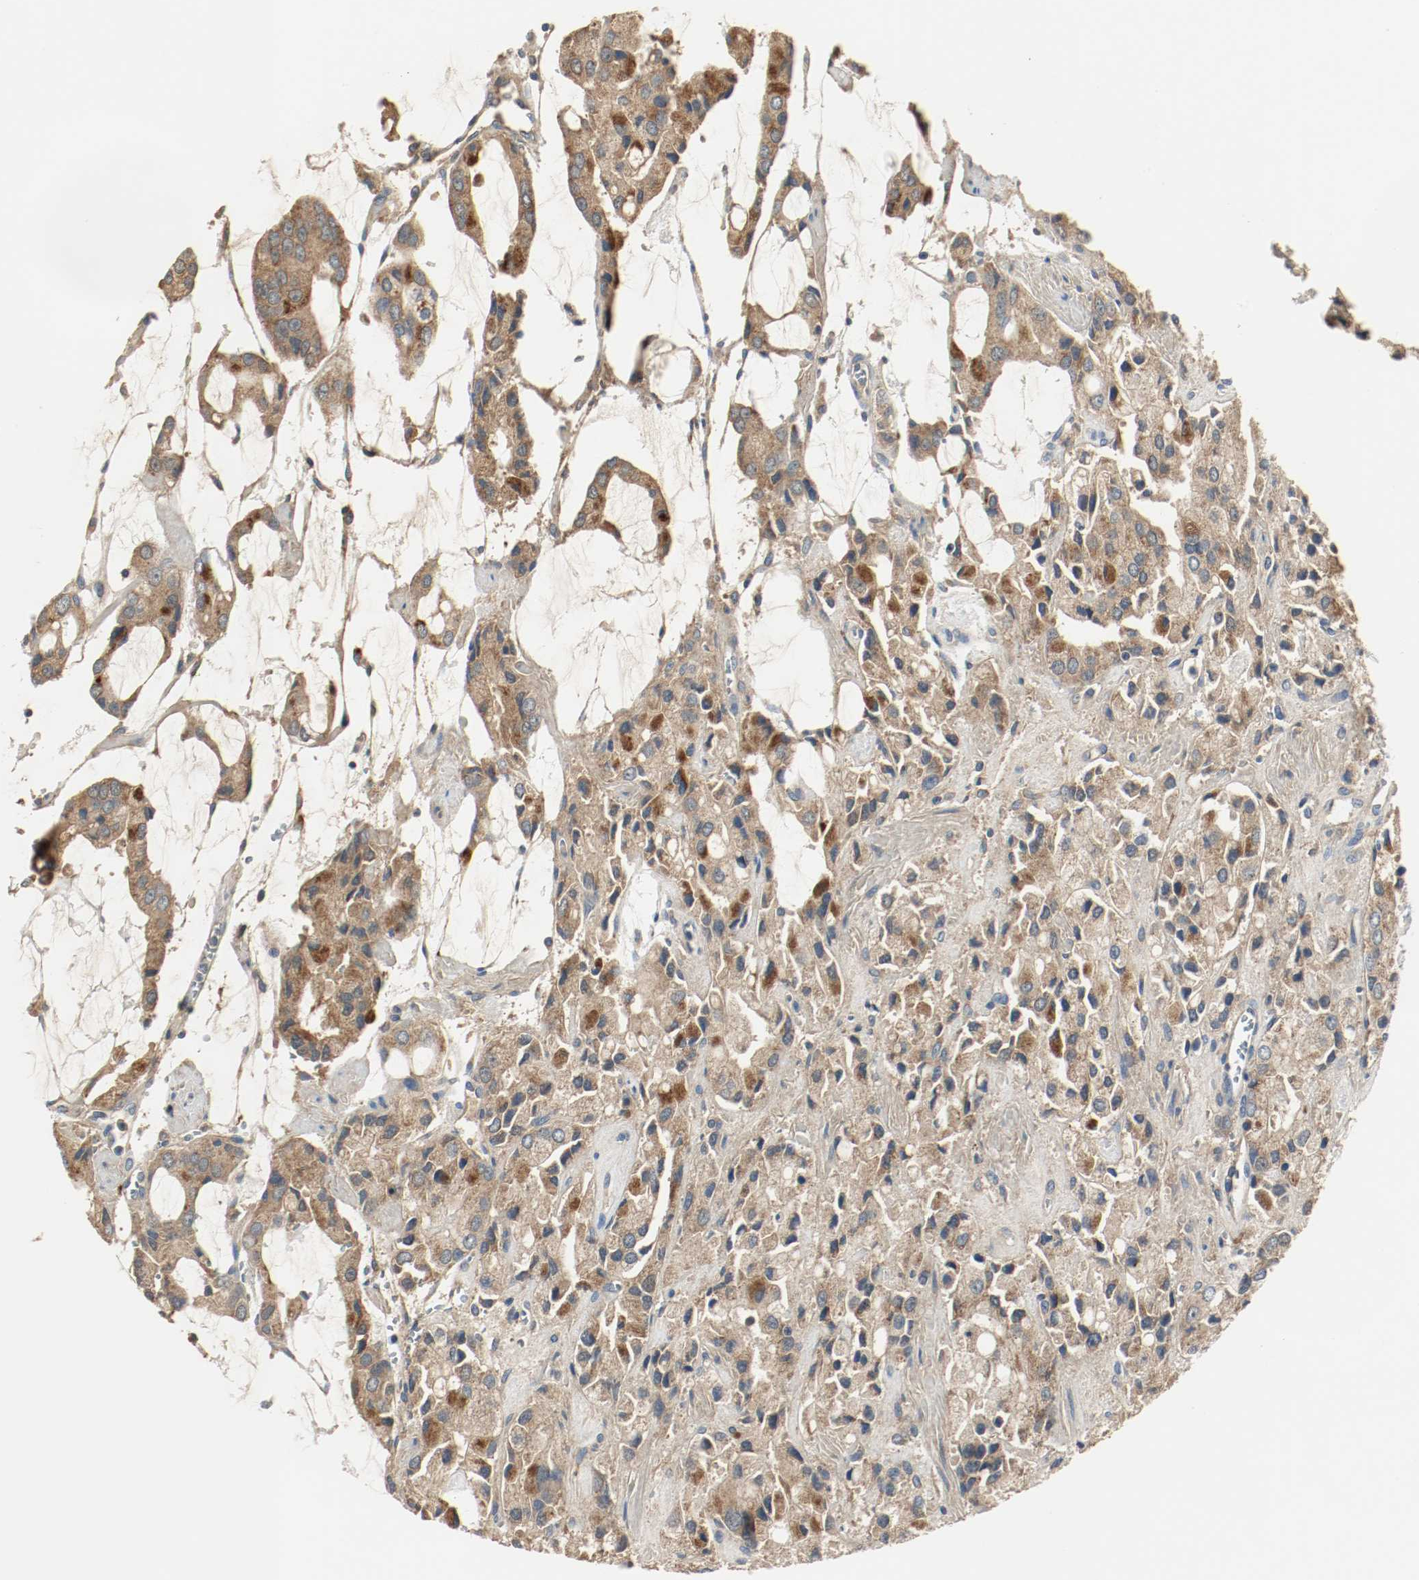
{"staining": {"intensity": "moderate", "quantity": ">75%", "location": "cytoplasmic/membranous"}, "tissue": "prostate cancer", "cell_type": "Tumor cells", "image_type": "cancer", "snomed": [{"axis": "morphology", "description": "Adenocarcinoma, High grade"}, {"axis": "topography", "description": "Prostate"}], "caption": "Protein analysis of prostate cancer (adenocarcinoma (high-grade)) tissue exhibits moderate cytoplasmic/membranous positivity in about >75% of tumor cells.", "gene": "MELTF", "patient": {"sex": "male", "age": 67}}